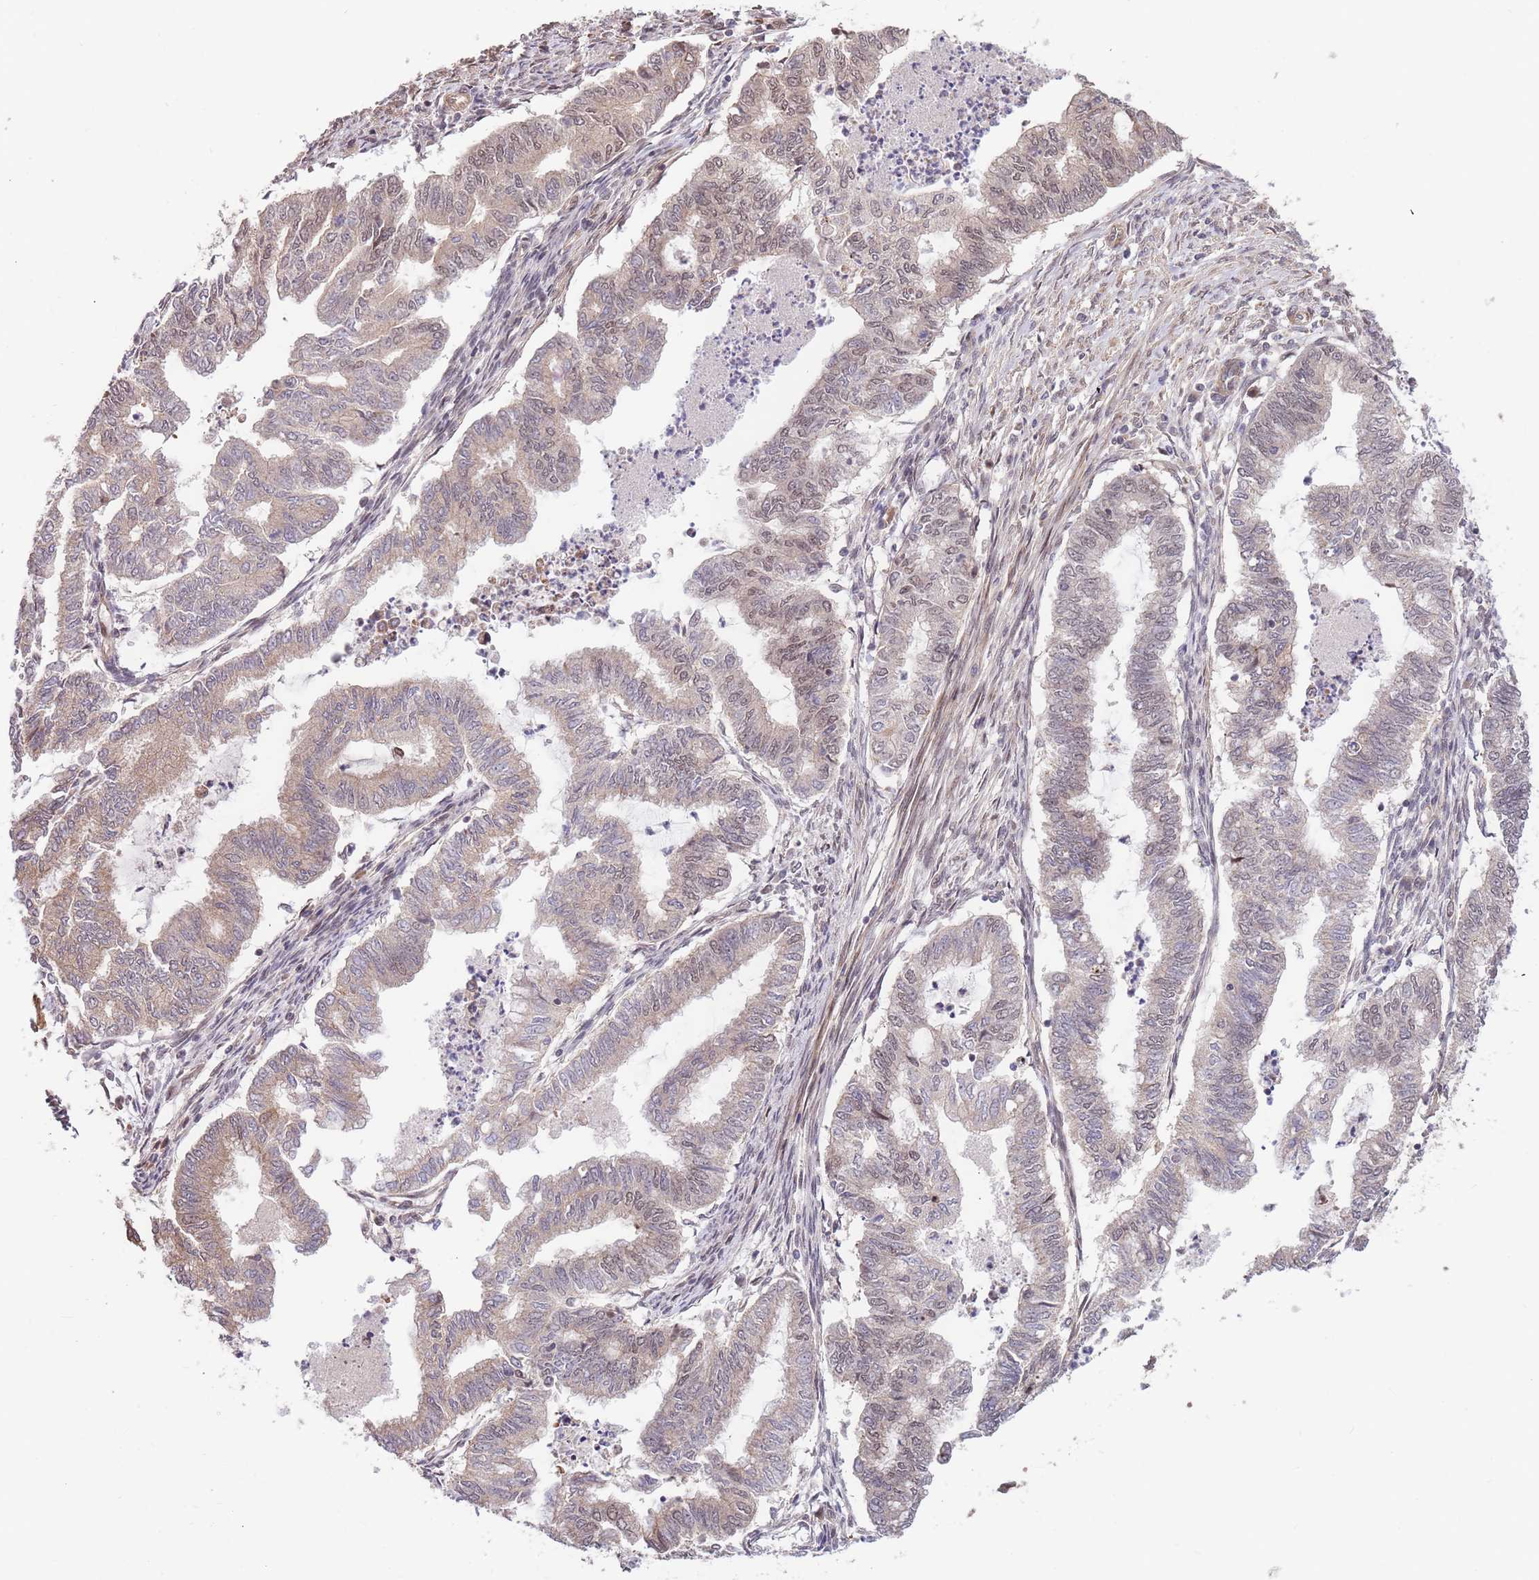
{"staining": {"intensity": "weak", "quantity": "25%-75%", "location": "nuclear"}, "tissue": "endometrial cancer", "cell_type": "Tumor cells", "image_type": "cancer", "snomed": [{"axis": "morphology", "description": "Adenocarcinoma, NOS"}, {"axis": "topography", "description": "Endometrium"}], "caption": "Immunohistochemical staining of endometrial cancer (adenocarcinoma) demonstrates low levels of weak nuclear protein positivity in approximately 25%-75% of tumor cells.", "gene": "HAUS3", "patient": {"sex": "female", "age": 79}}